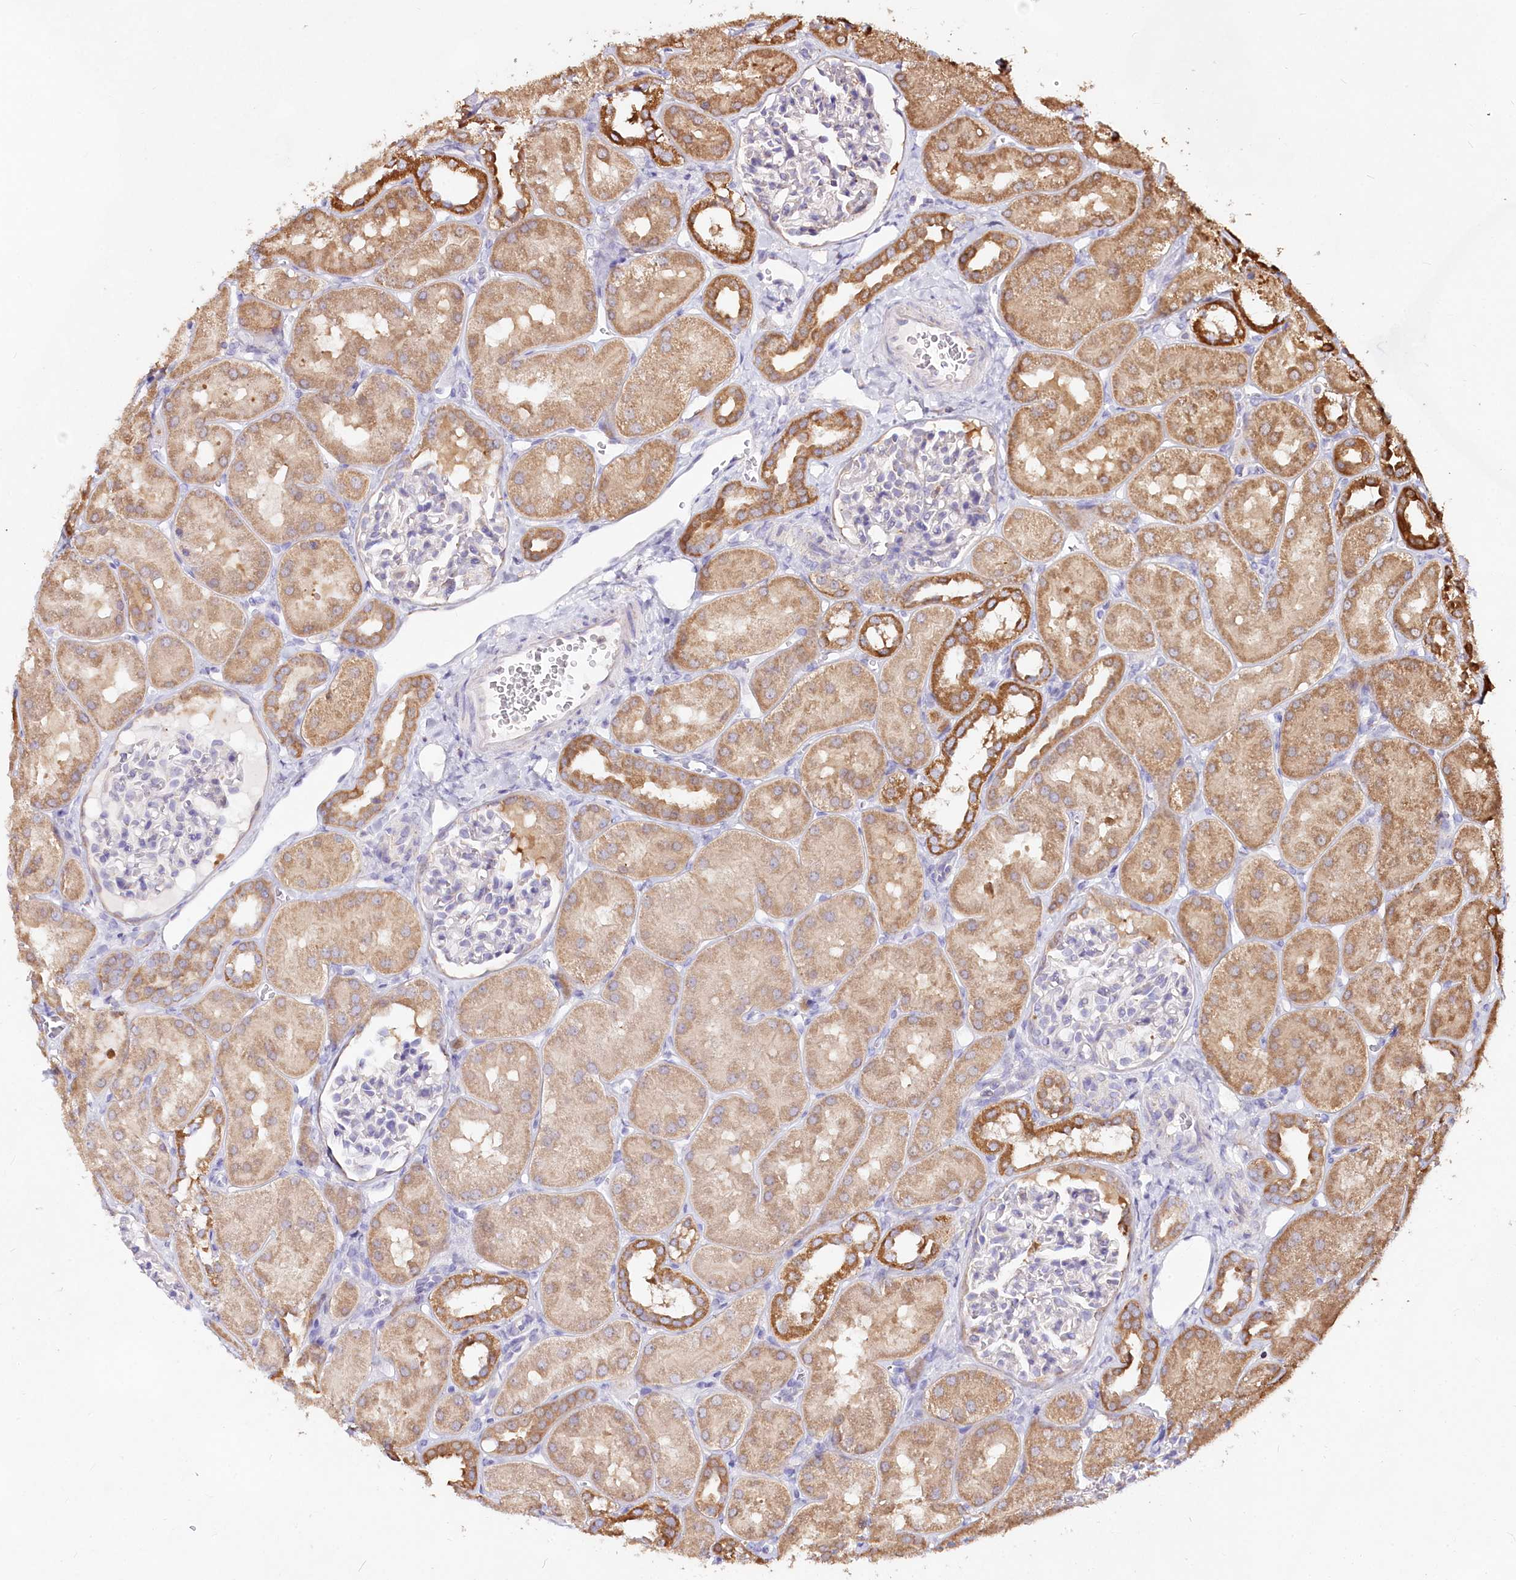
{"staining": {"intensity": "moderate", "quantity": "<25%", "location": "cytoplasmic/membranous"}, "tissue": "kidney", "cell_type": "Cells in glomeruli", "image_type": "normal", "snomed": [{"axis": "morphology", "description": "Normal tissue, NOS"}, {"axis": "topography", "description": "Kidney"}, {"axis": "topography", "description": "Urinary bladder"}], "caption": "Moderate cytoplasmic/membranous protein positivity is present in about <25% of cells in glomeruli in kidney.", "gene": "TASOR2", "patient": {"sex": "male", "age": 16}}